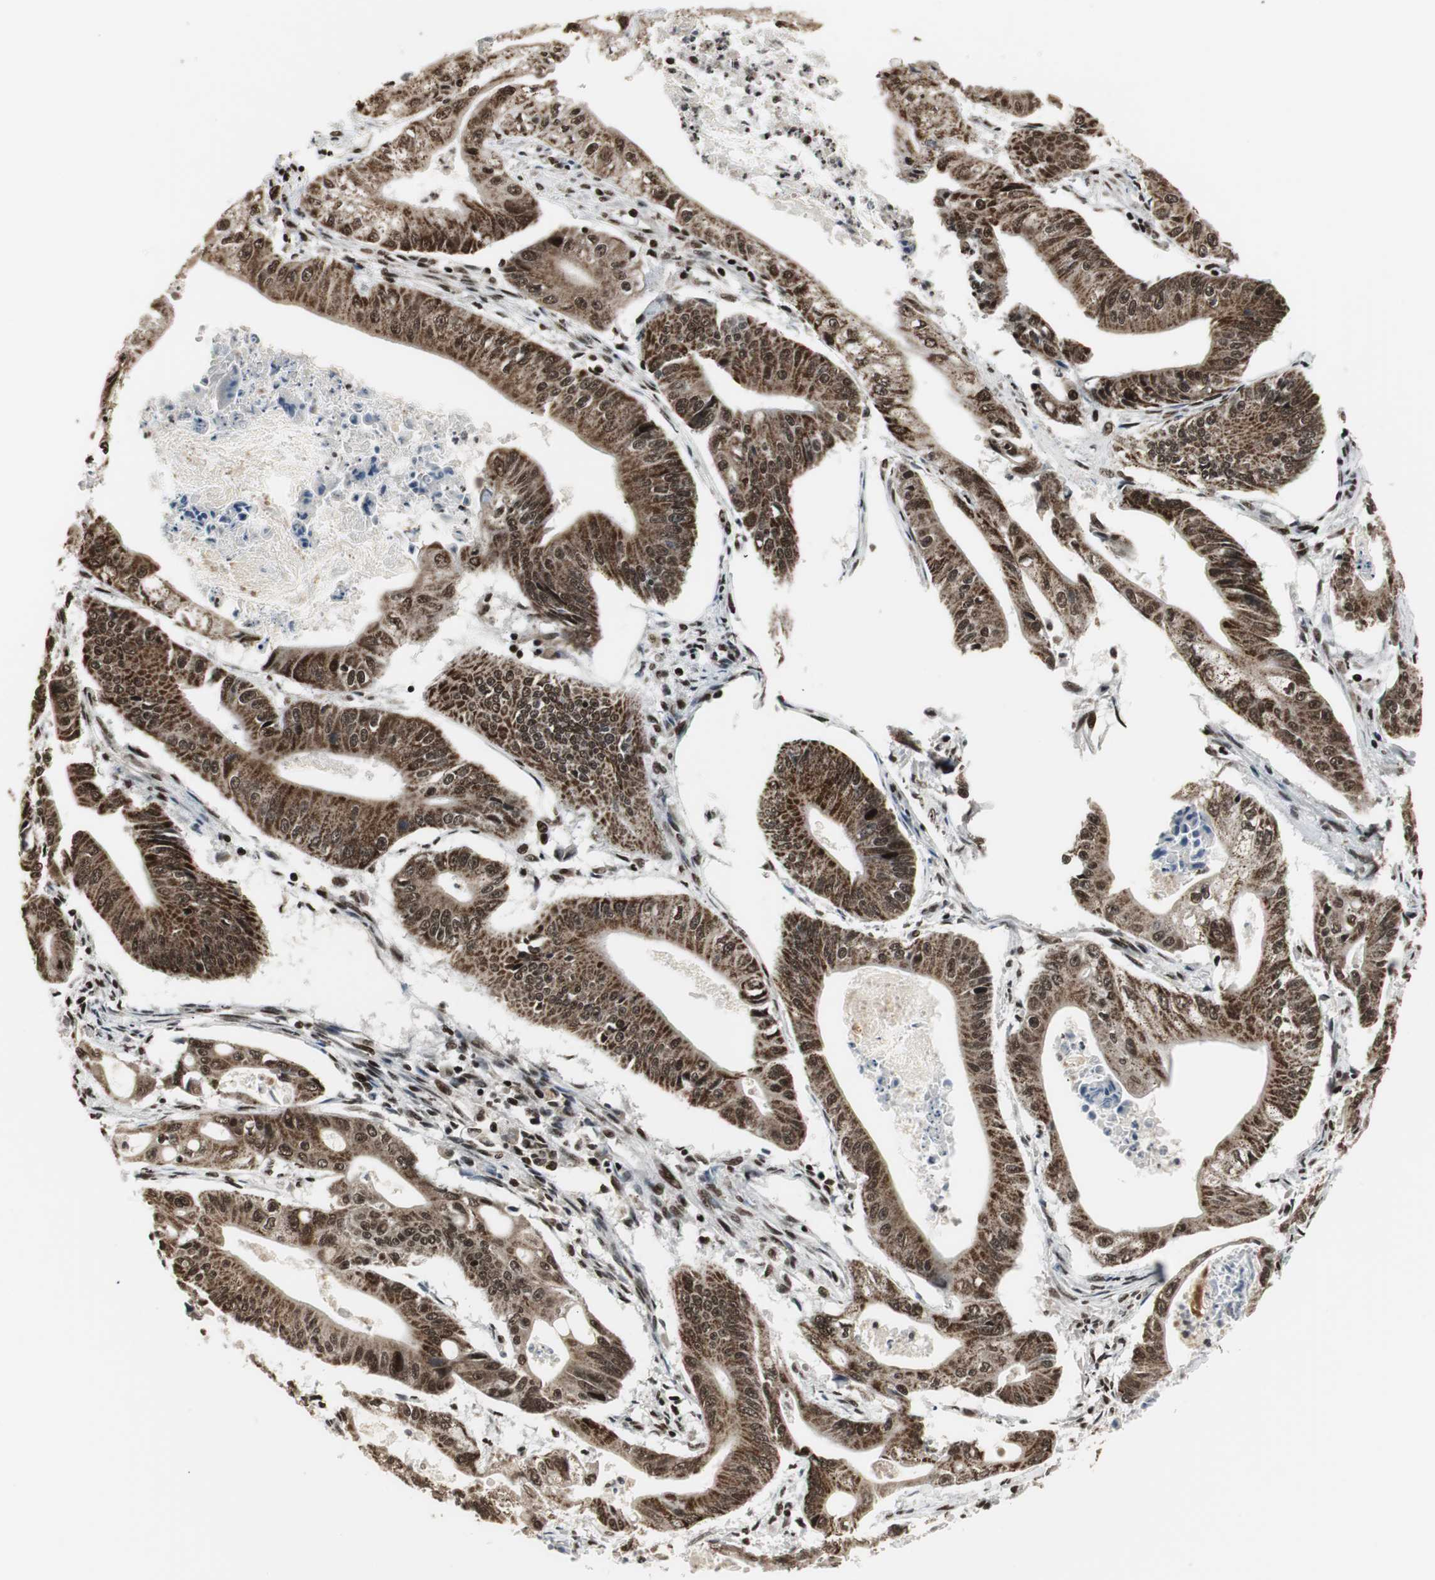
{"staining": {"intensity": "strong", "quantity": ">75%", "location": "cytoplasmic/membranous,nuclear"}, "tissue": "pancreatic cancer", "cell_type": "Tumor cells", "image_type": "cancer", "snomed": [{"axis": "morphology", "description": "Normal tissue, NOS"}, {"axis": "topography", "description": "Lymph node"}], "caption": "Immunohistochemical staining of human pancreatic cancer displays high levels of strong cytoplasmic/membranous and nuclear protein positivity in about >75% of tumor cells. (DAB IHC, brown staining for protein, blue staining for nuclei).", "gene": "PARN", "patient": {"sex": "male", "age": 62}}